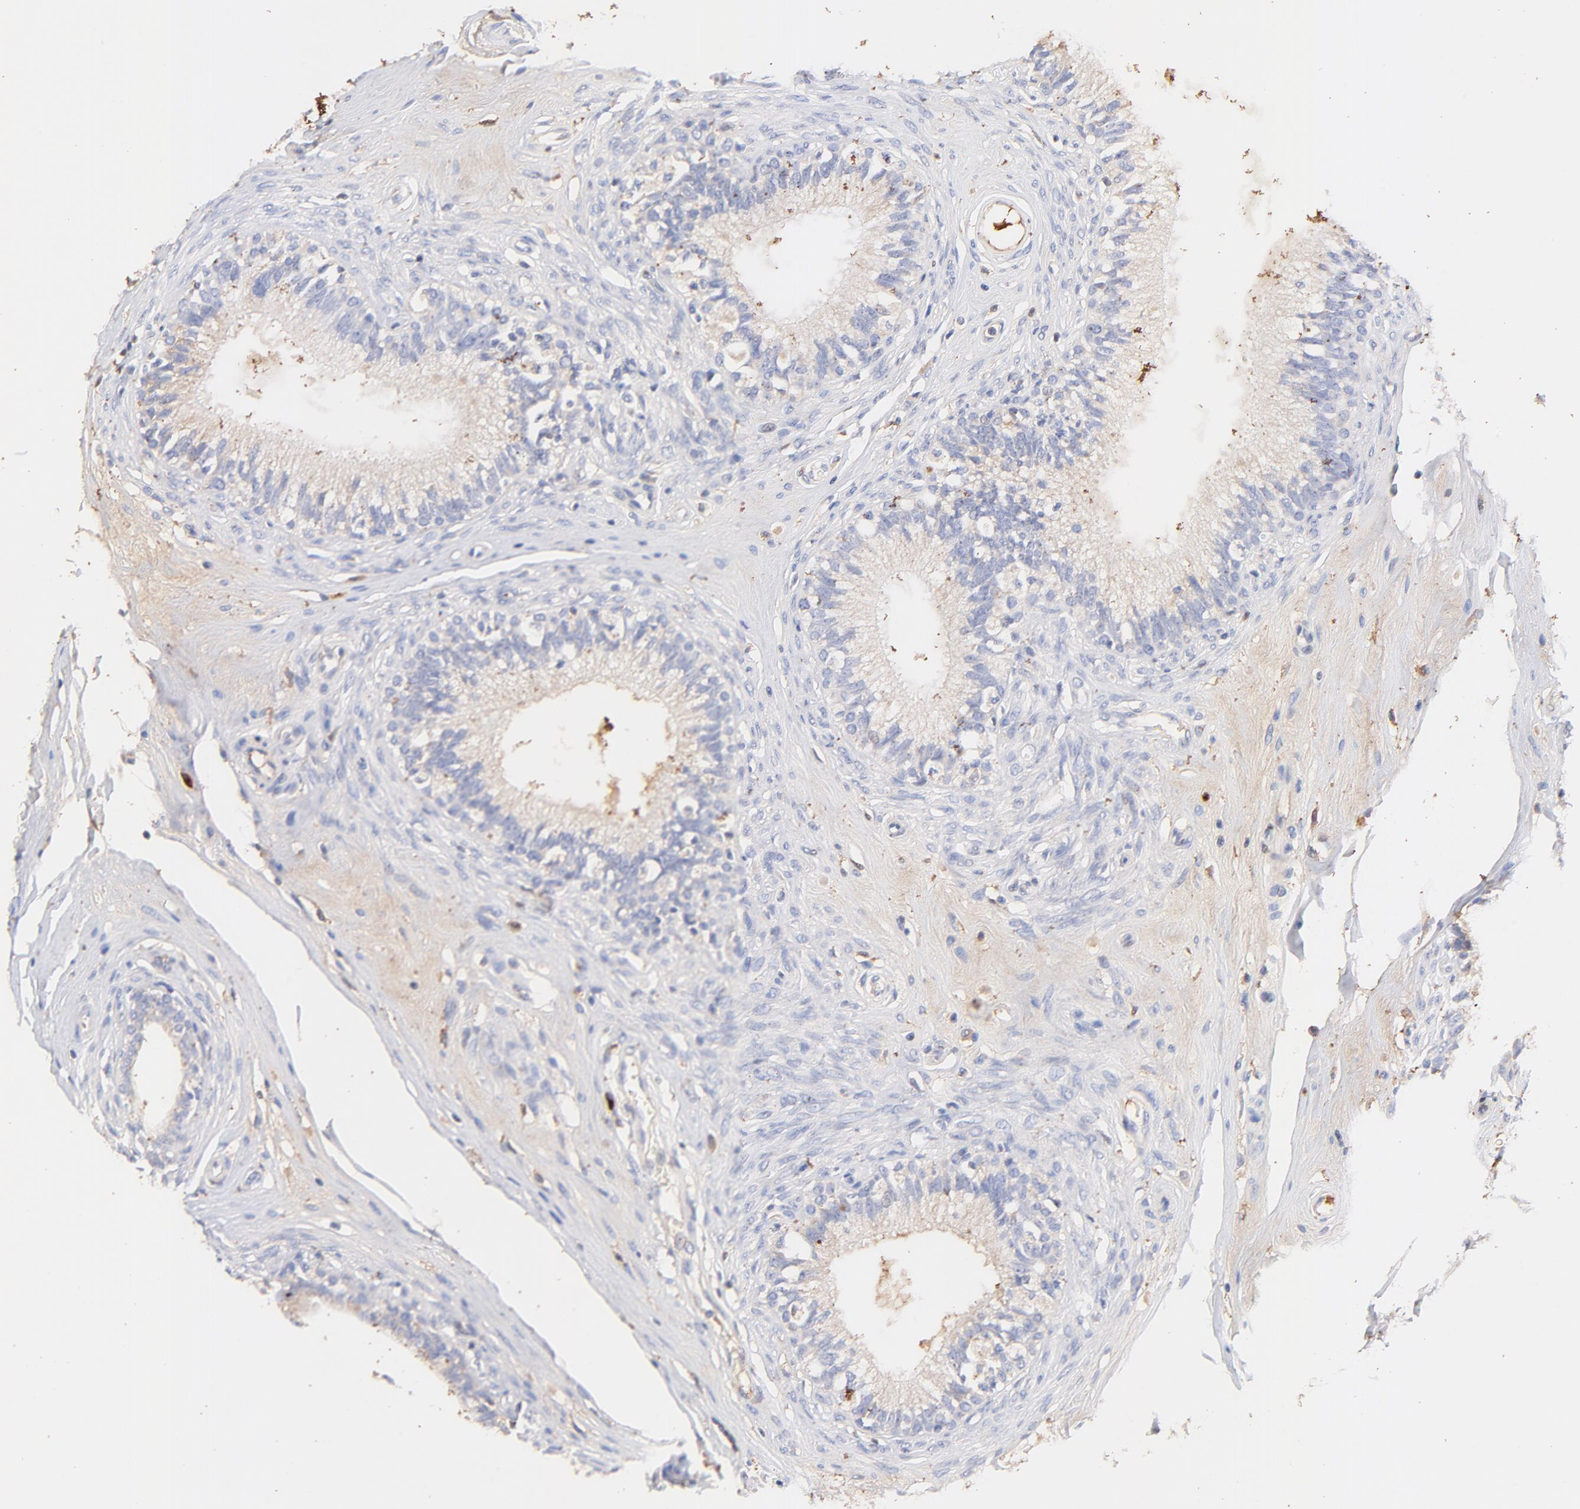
{"staining": {"intensity": "weak", "quantity": ">75%", "location": "cytoplasmic/membranous"}, "tissue": "epididymis", "cell_type": "Glandular cells", "image_type": "normal", "snomed": [{"axis": "morphology", "description": "Normal tissue, NOS"}, {"axis": "morphology", "description": "Inflammation, NOS"}, {"axis": "topography", "description": "Epididymis"}], "caption": "Immunohistochemistry (IHC) of normal epididymis shows low levels of weak cytoplasmic/membranous staining in about >75% of glandular cells. (DAB (3,3'-diaminobenzidine) IHC with brightfield microscopy, high magnification).", "gene": "IGLV7", "patient": {"sex": "male", "age": 84}}